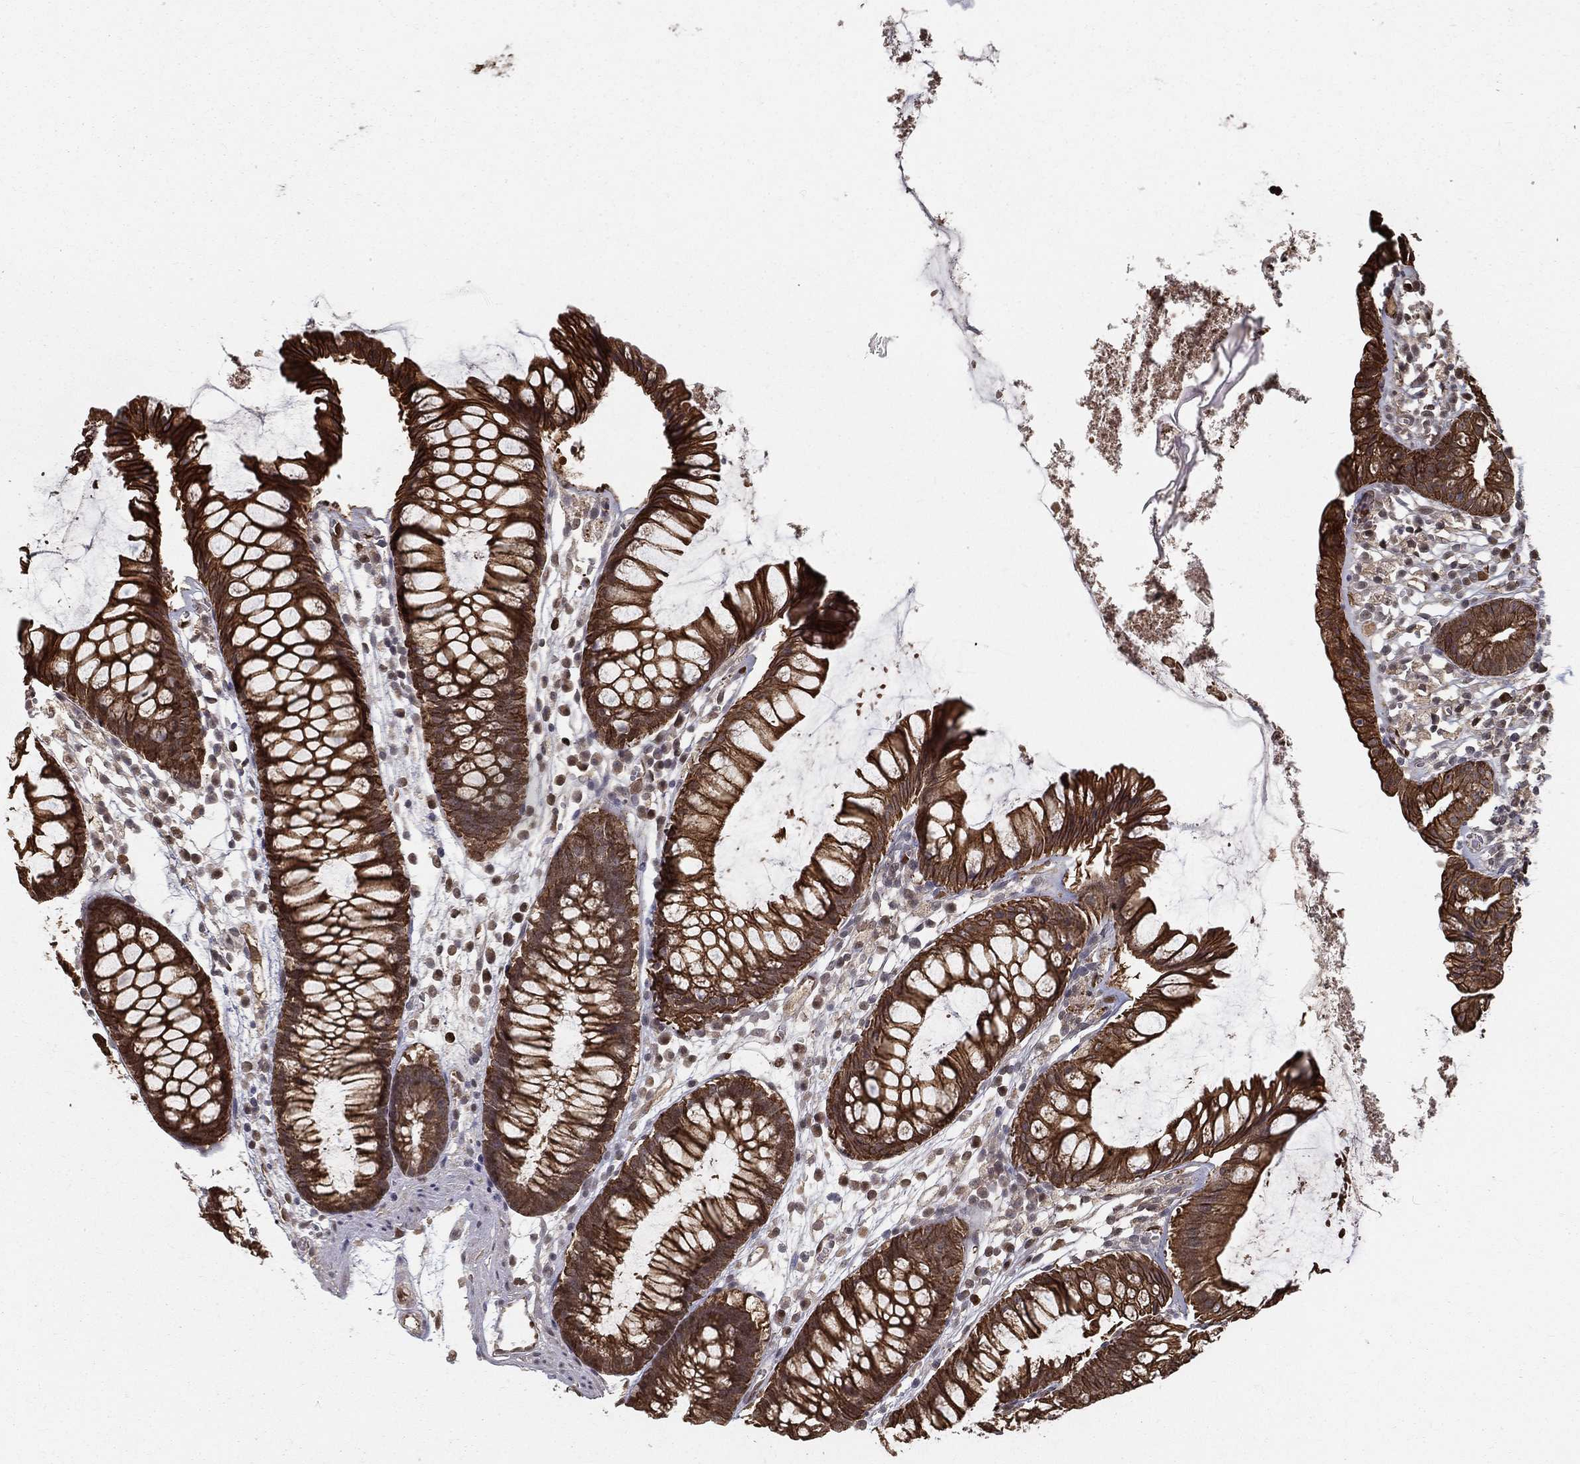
{"staining": {"intensity": "moderate", "quantity": ">75%", "location": "cytoplasmic/membranous"}, "tissue": "colon", "cell_type": "Endothelial cells", "image_type": "normal", "snomed": [{"axis": "morphology", "description": "Normal tissue, NOS"}, {"axis": "morphology", "description": "Adenocarcinoma, NOS"}, {"axis": "topography", "description": "Colon"}], "caption": "Endothelial cells demonstrate moderate cytoplasmic/membranous positivity in approximately >75% of cells in normal colon.", "gene": "SLC6A6", "patient": {"sex": "male", "age": 65}}